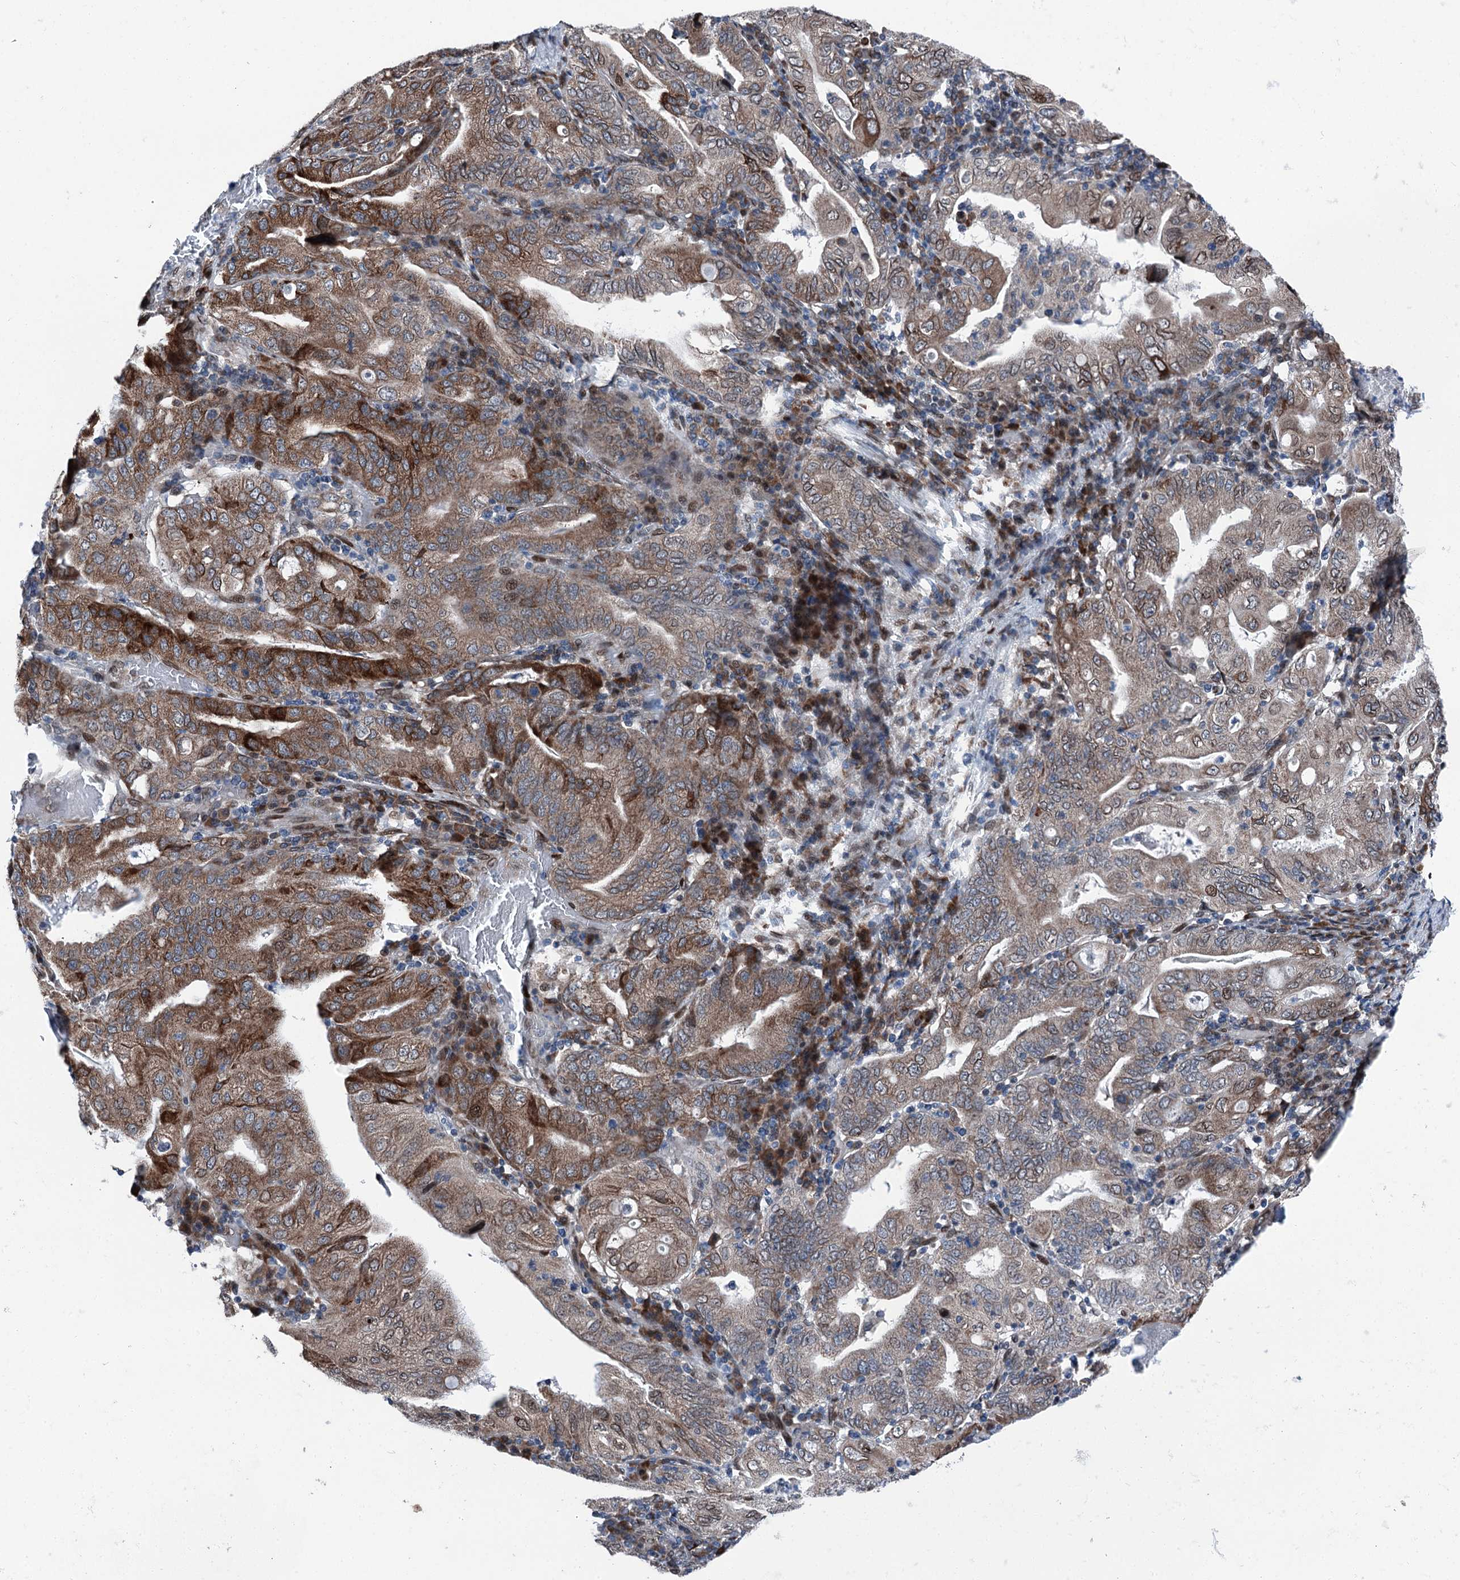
{"staining": {"intensity": "moderate", "quantity": ">75%", "location": "cytoplasmic/membranous,nuclear"}, "tissue": "stomach cancer", "cell_type": "Tumor cells", "image_type": "cancer", "snomed": [{"axis": "morphology", "description": "Normal tissue, NOS"}, {"axis": "morphology", "description": "Adenocarcinoma, NOS"}, {"axis": "topography", "description": "Esophagus"}, {"axis": "topography", "description": "Stomach, upper"}, {"axis": "topography", "description": "Peripheral nerve tissue"}], "caption": "Stomach cancer (adenocarcinoma) stained with immunohistochemistry reveals moderate cytoplasmic/membranous and nuclear expression in about >75% of tumor cells. The protein is stained brown, and the nuclei are stained in blue (DAB (3,3'-diaminobenzidine) IHC with brightfield microscopy, high magnification).", "gene": "MRPL14", "patient": {"sex": "male", "age": 62}}